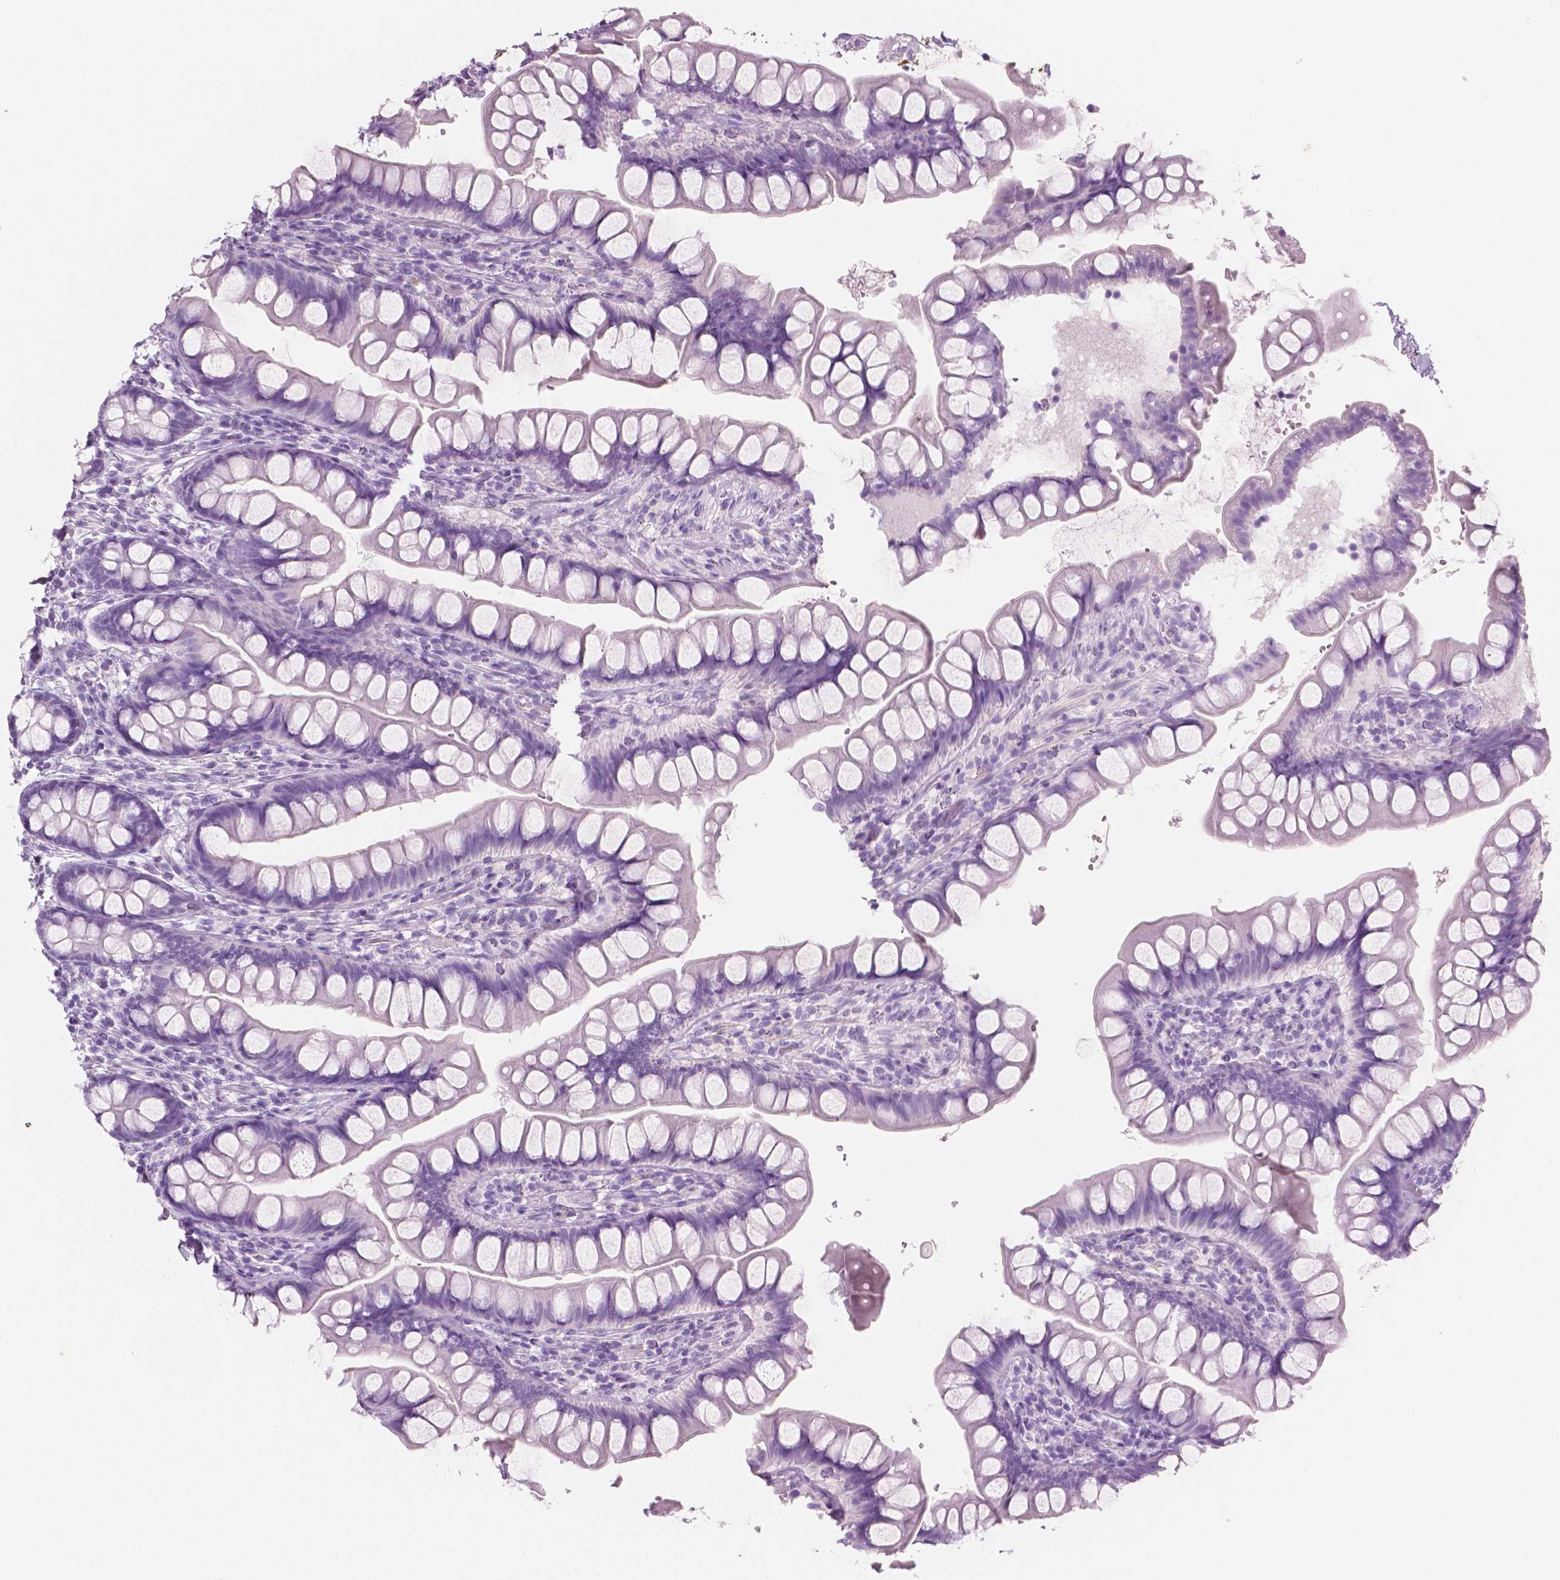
{"staining": {"intensity": "negative", "quantity": "none", "location": "none"}, "tissue": "small intestine", "cell_type": "Glandular cells", "image_type": "normal", "snomed": [{"axis": "morphology", "description": "Normal tissue, NOS"}, {"axis": "topography", "description": "Small intestine"}], "caption": "The IHC photomicrograph has no significant positivity in glandular cells of small intestine. (Stains: DAB (3,3'-diaminobenzidine) immunohistochemistry with hematoxylin counter stain, Microscopy: brightfield microscopy at high magnification).", "gene": "PLIN4", "patient": {"sex": "male", "age": 70}}